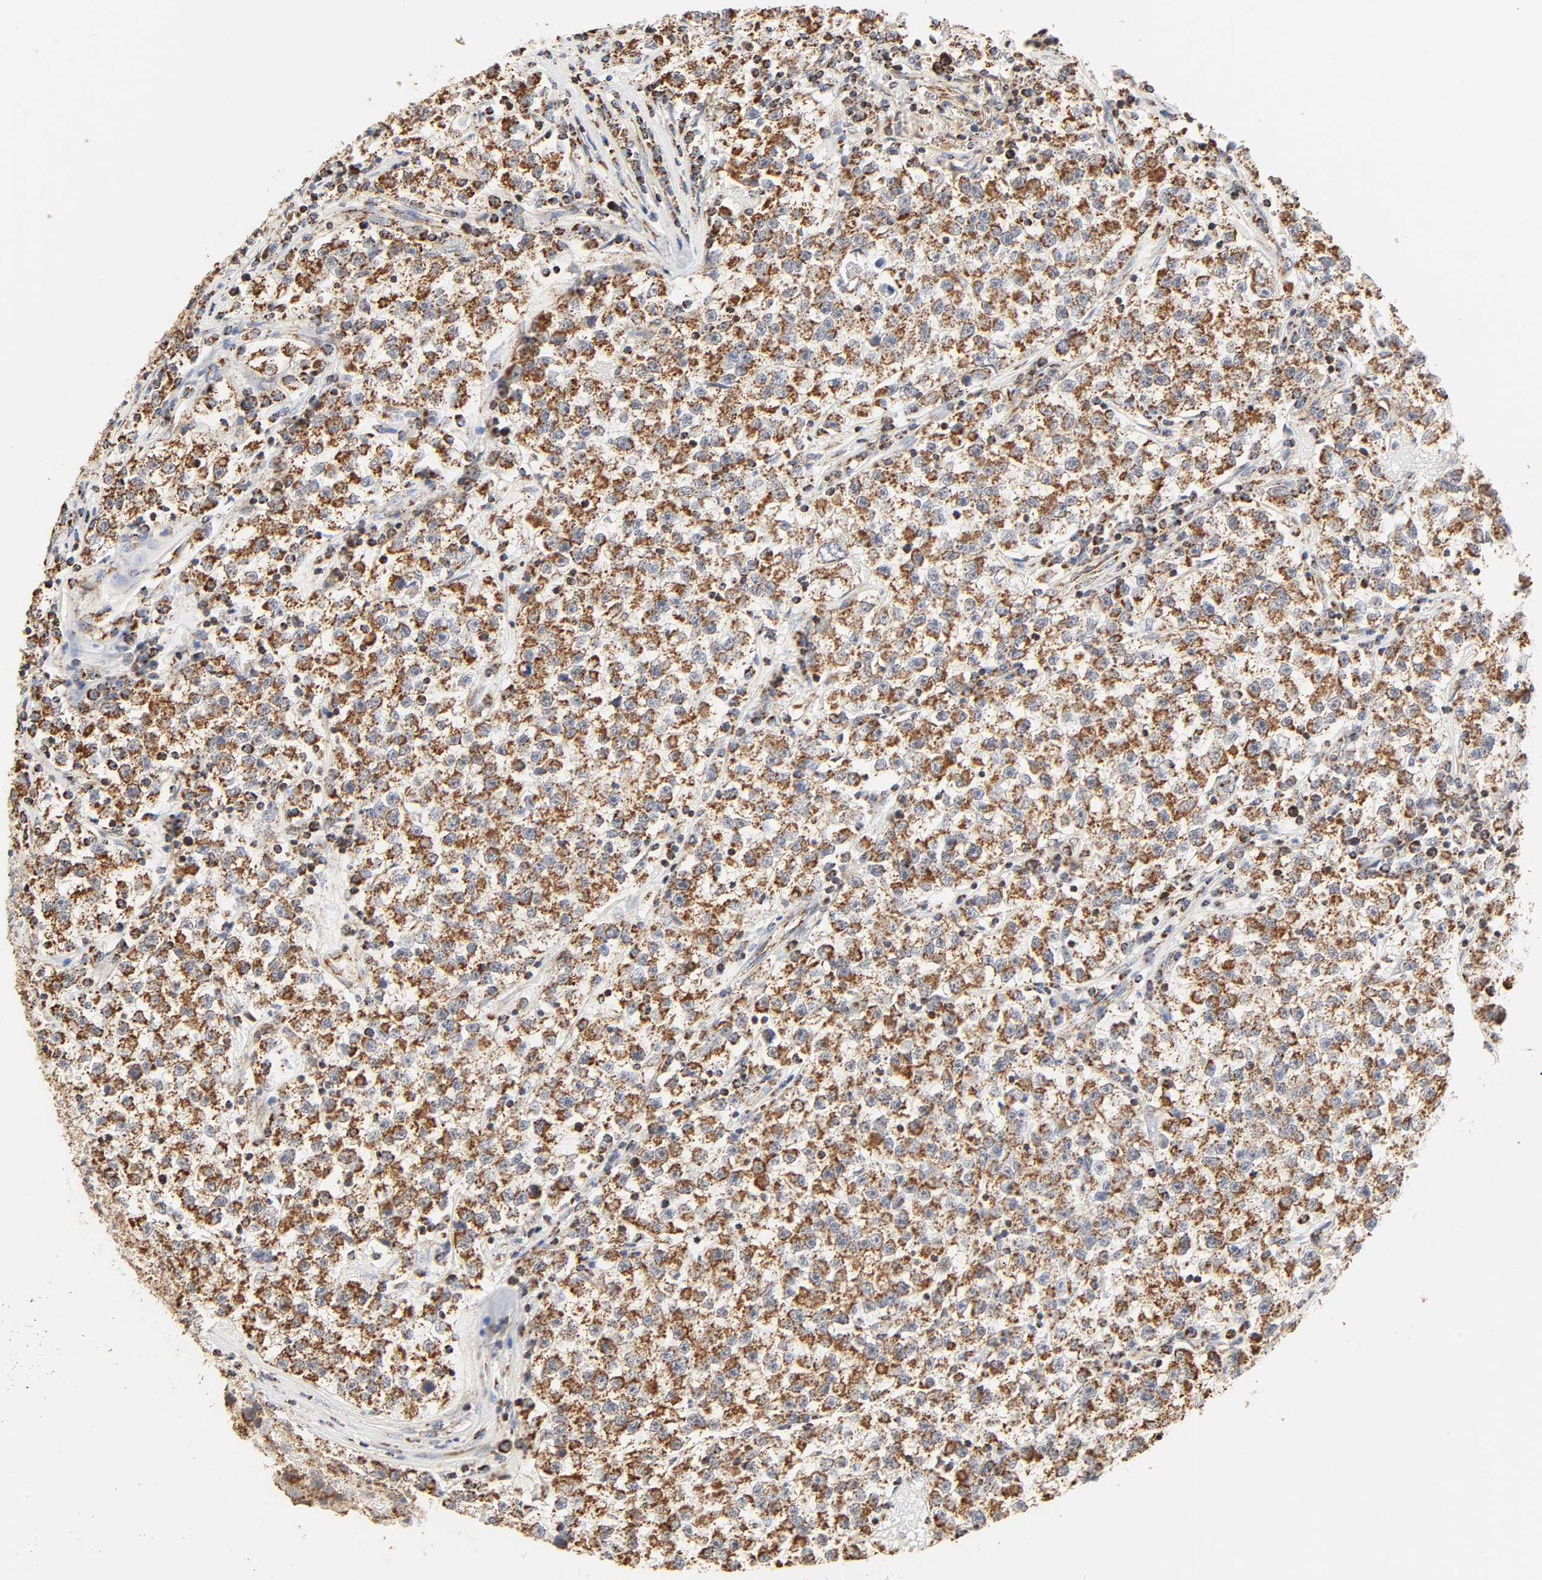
{"staining": {"intensity": "moderate", "quantity": ">75%", "location": "cytoplasmic/membranous"}, "tissue": "testis cancer", "cell_type": "Tumor cells", "image_type": "cancer", "snomed": [{"axis": "morphology", "description": "Seminoma, NOS"}, {"axis": "topography", "description": "Testis"}], "caption": "This is a histology image of immunohistochemistry staining of testis seminoma, which shows moderate positivity in the cytoplasmic/membranous of tumor cells.", "gene": "ZMAT5", "patient": {"sex": "male", "age": 22}}